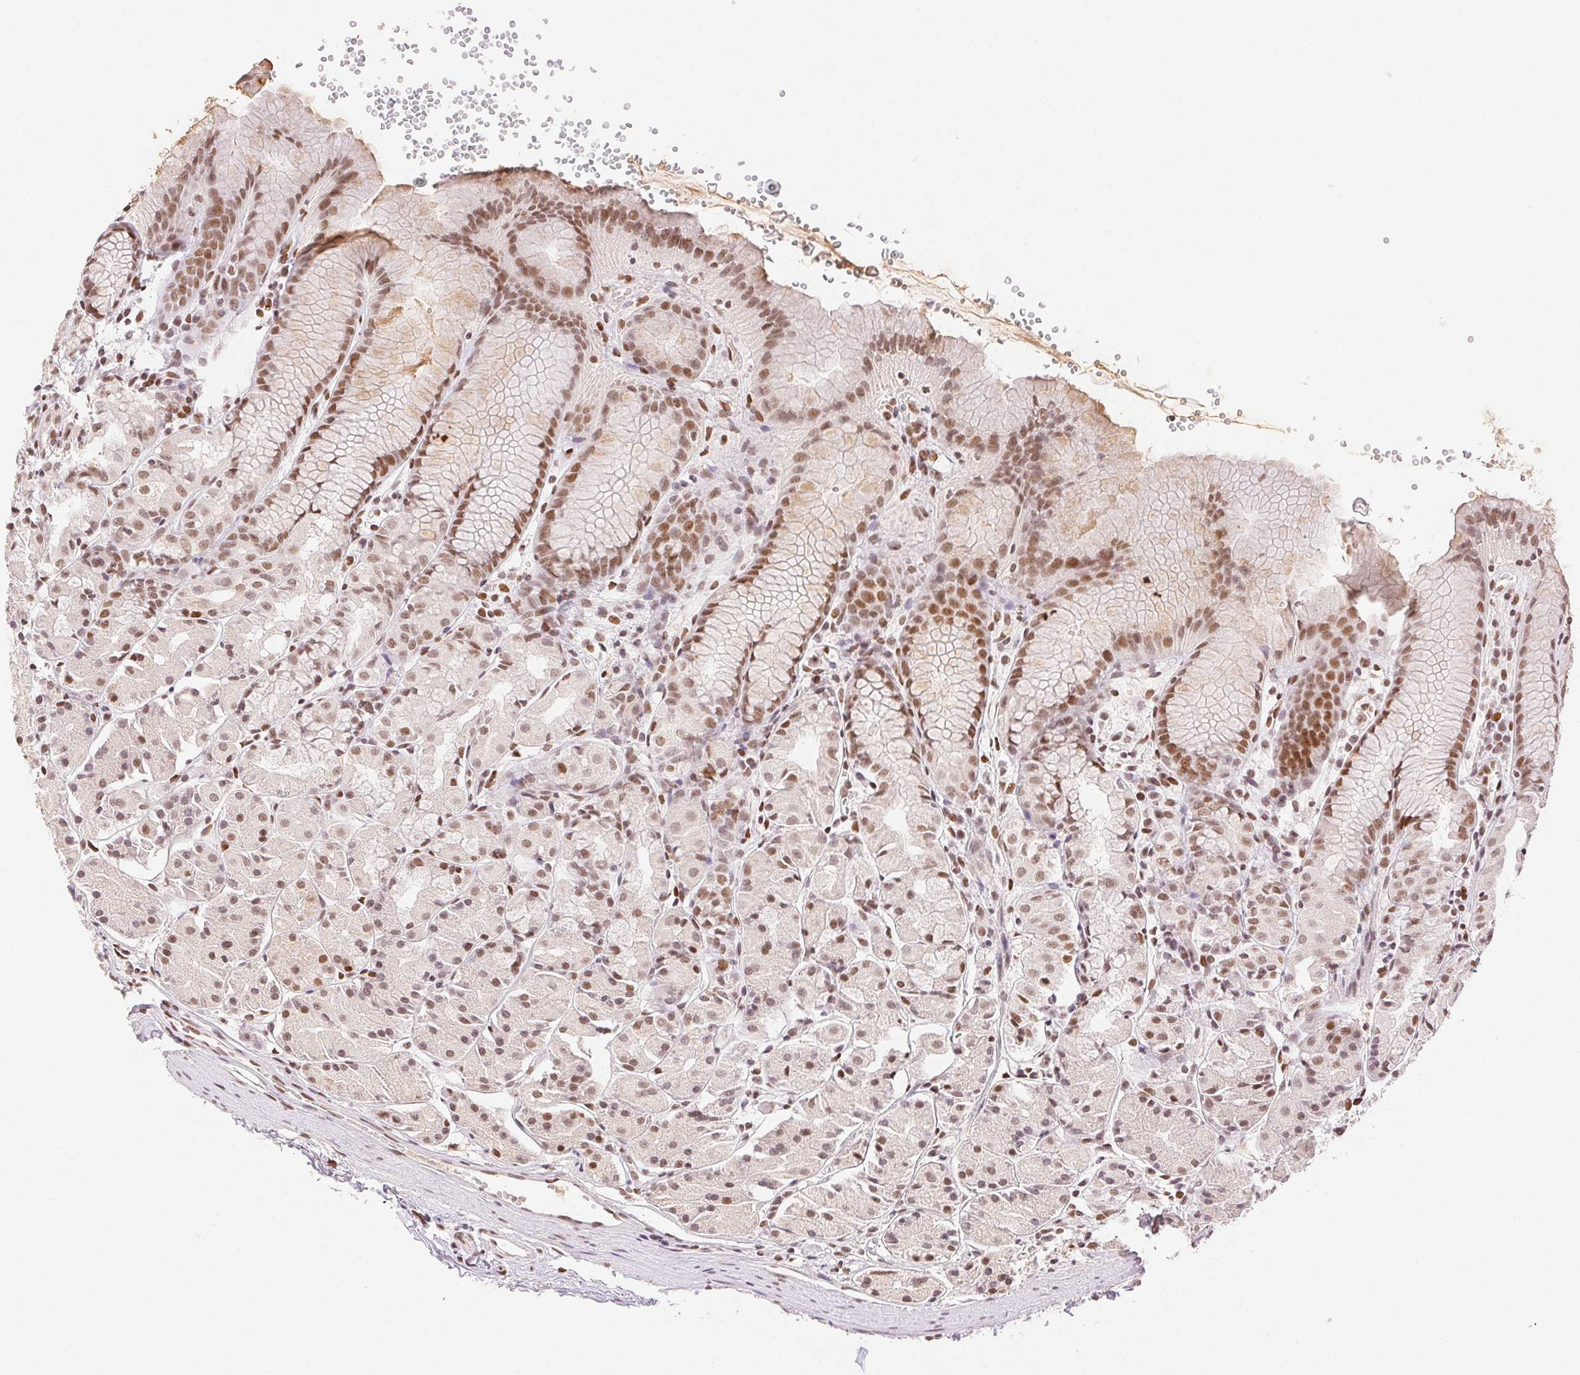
{"staining": {"intensity": "moderate", "quantity": ">75%", "location": "nuclear"}, "tissue": "stomach", "cell_type": "Glandular cells", "image_type": "normal", "snomed": [{"axis": "morphology", "description": "Normal tissue, NOS"}, {"axis": "topography", "description": "Stomach, upper"}], "caption": "The immunohistochemical stain shows moderate nuclear staining in glandular cells of benign stomach. (DAB = brown stain, brightfield microscopy at high magnification).", "gene": "H2AZ1", "patient": {"sex": "male", "age": 47}}